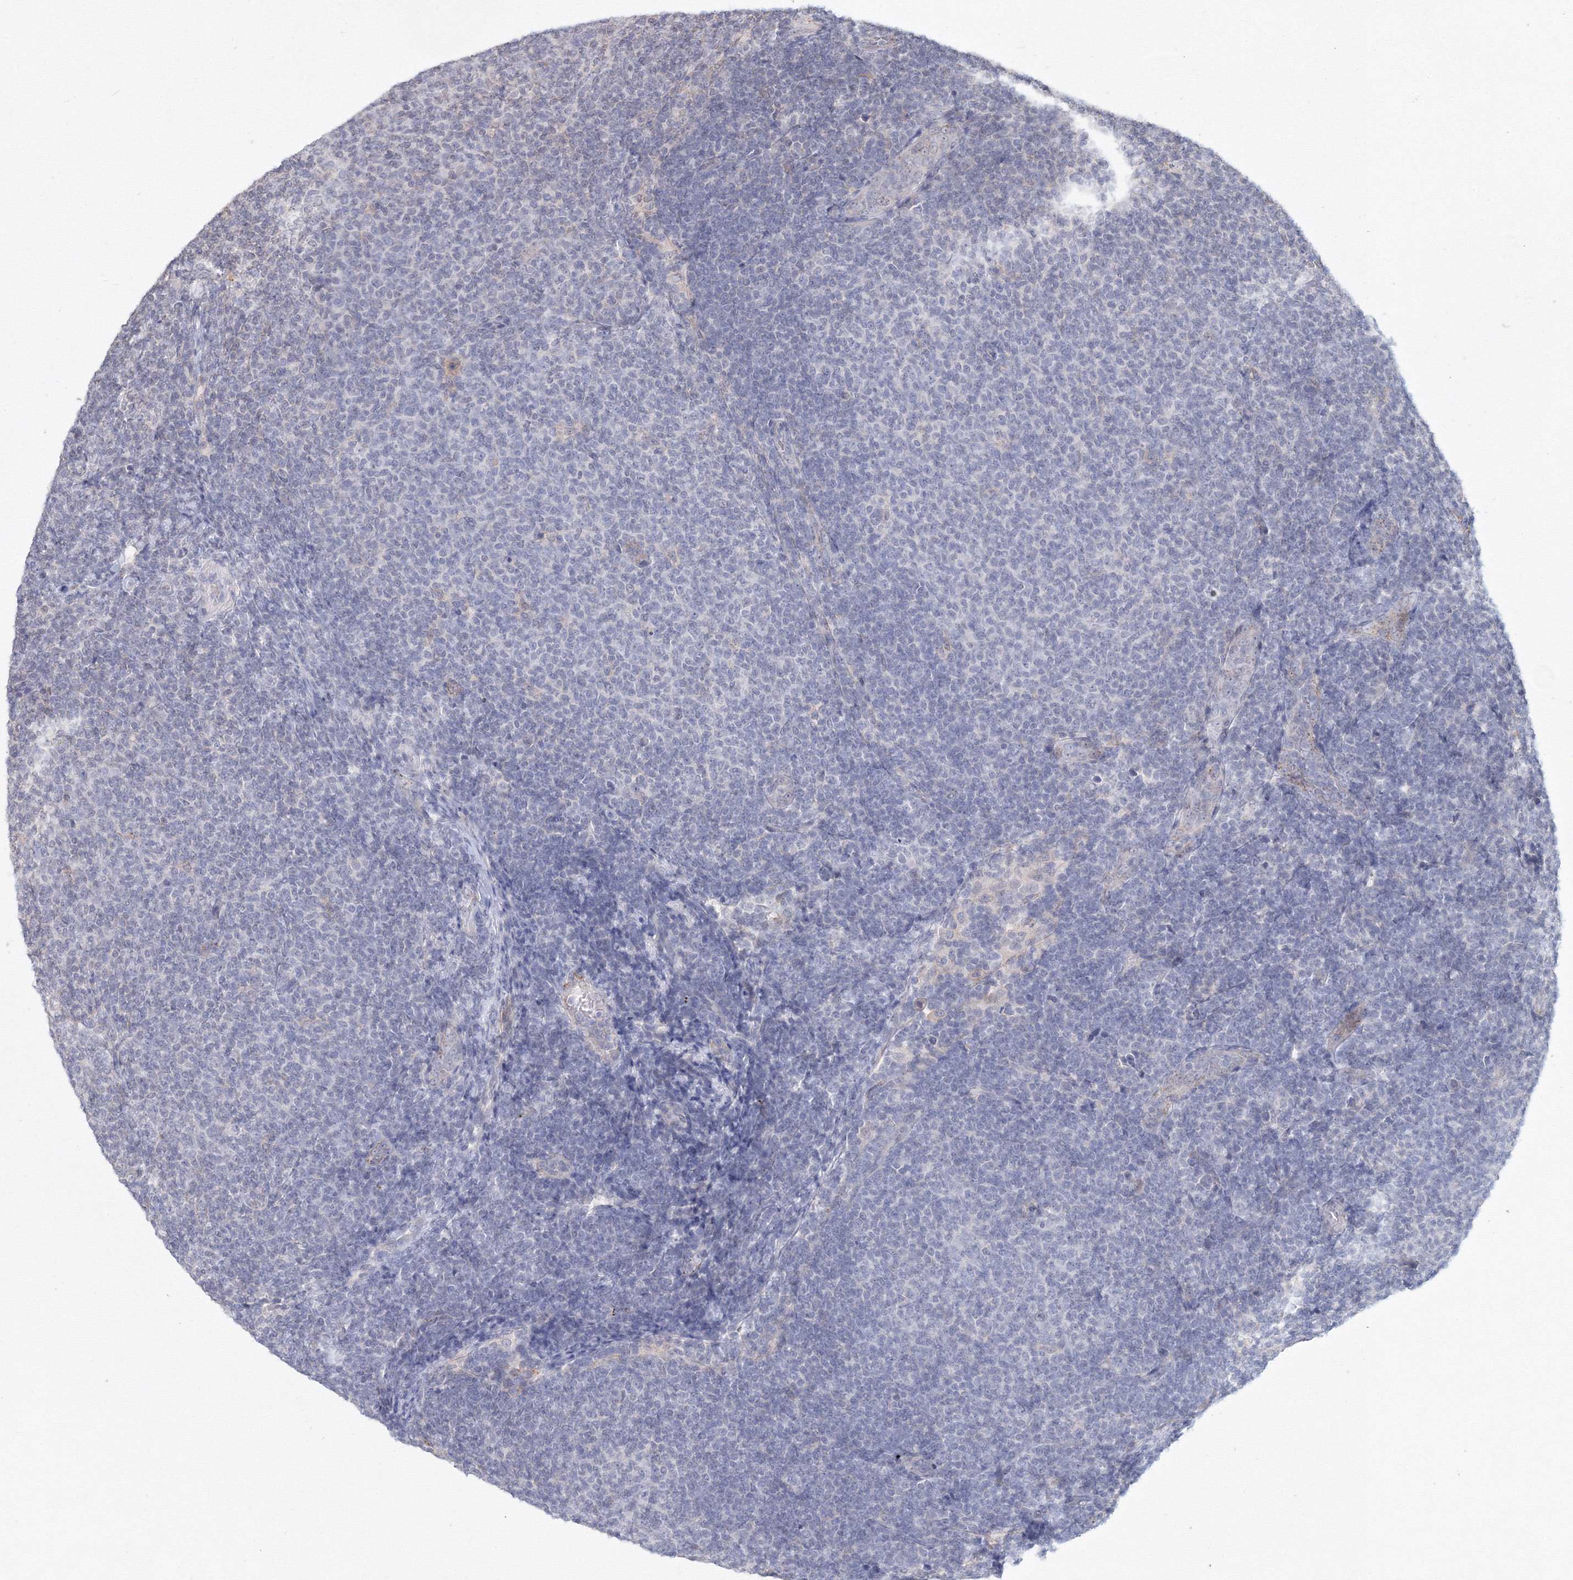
{"staining": {"intensity": "negative", "quantity": "none", "location": "none"}, "tissue": "lymphoma", "cell_type": "Tumor cells", "image_type": "cancer", "snomed": [{"axis": "morphology", "description": "Malignant lymphoma, non-Hodgkin's type, Low grade"}, {"axis": "topography", "description": "Lymph node"}], "caption": "This is an immunohistochemistry image of human low-grade malignant lymphoma, non-Hodgkin's type. There is no staining in tumor cells.", "gene": "SLC7A7", "patient": {"sex": "male", "age": 66}}